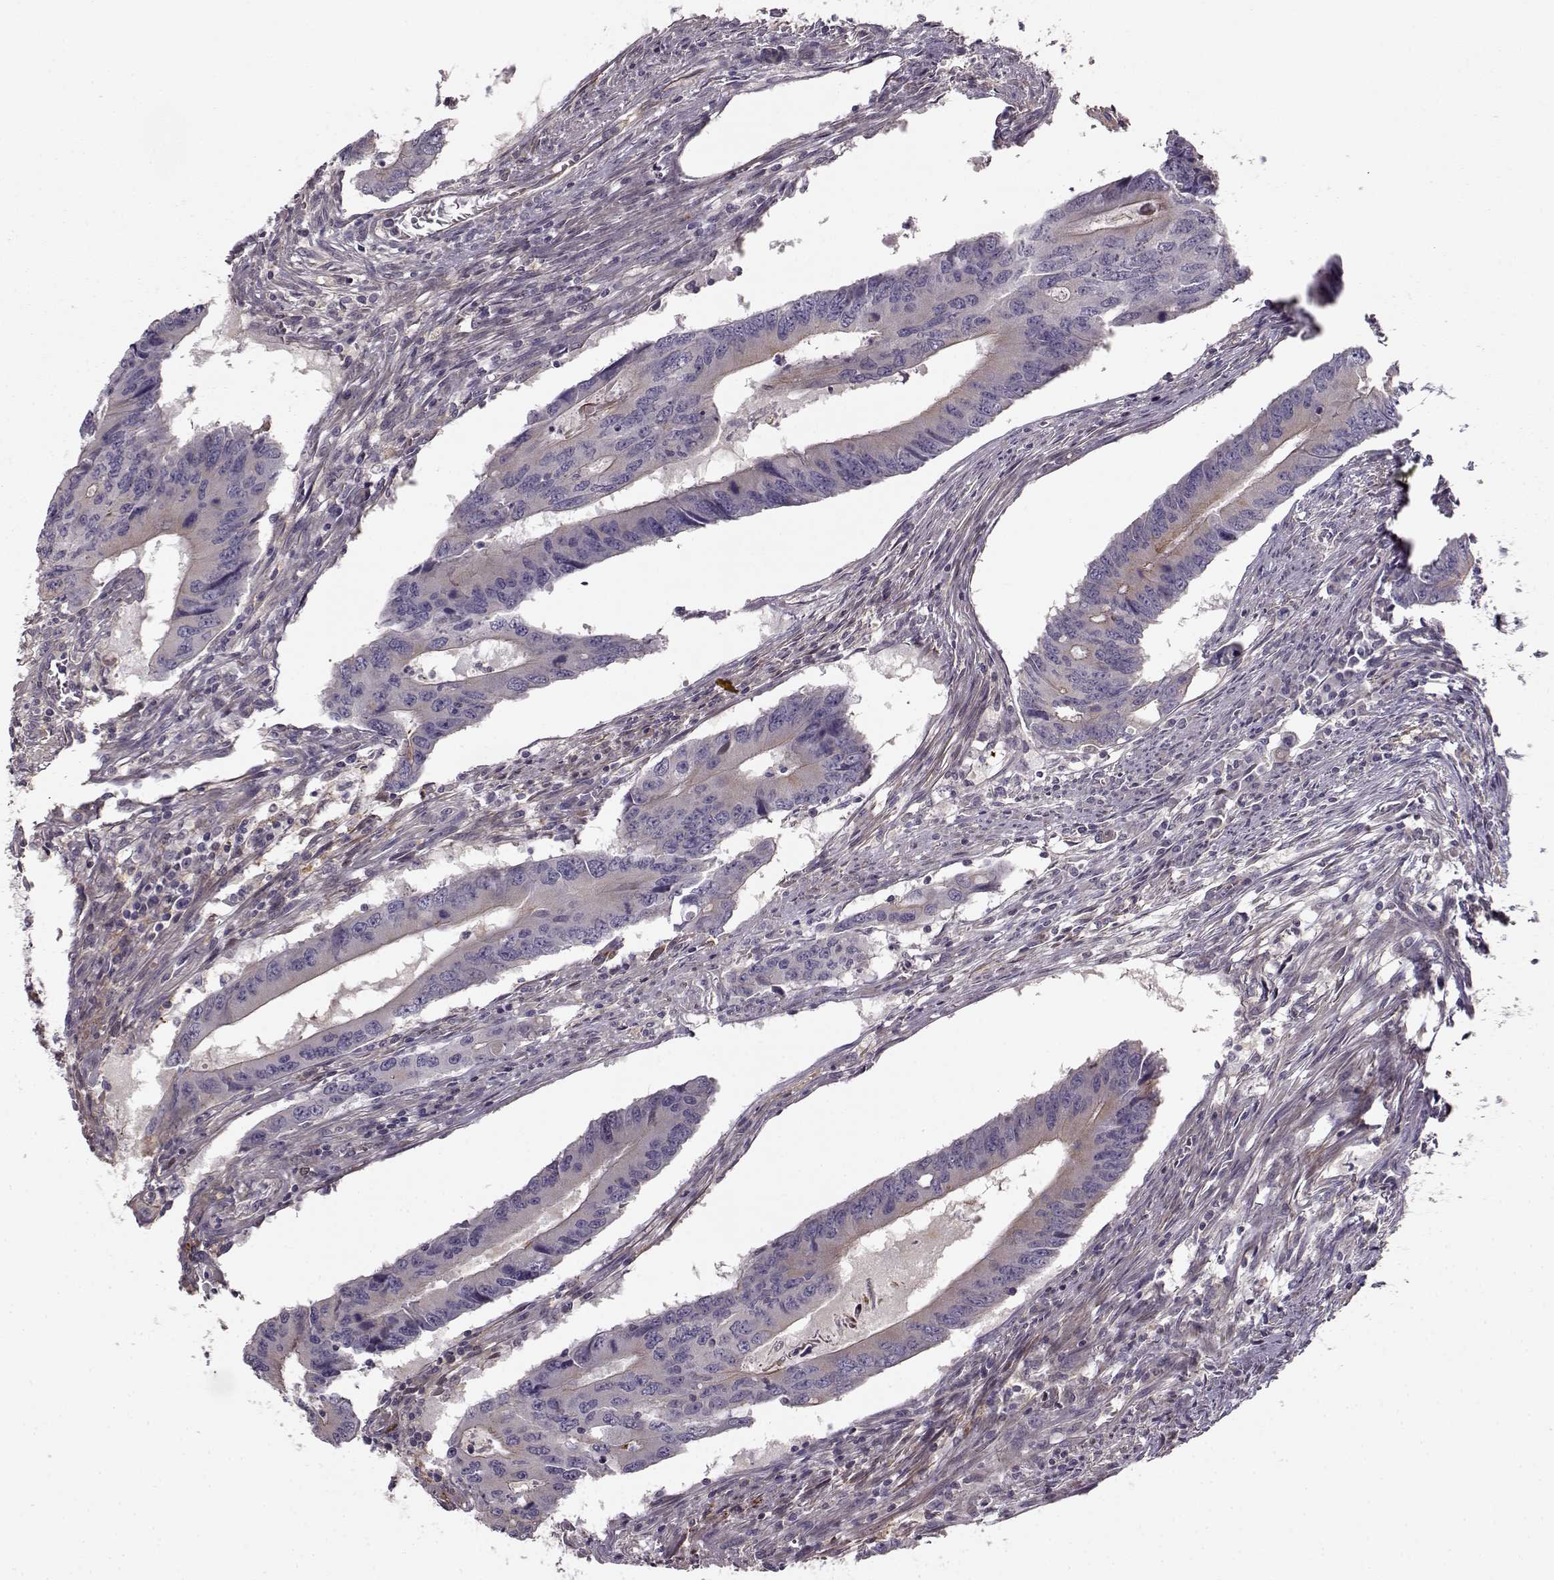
{"staining": {"intensity": "weak", "quantity": "25%-75%", "location": "cytoplasmic/membranous"}, "tissue": "colorectal cancer", "cell_type": "Tumor cells", "image_type": "cancer", "snomed": [{"axis": "morphology", "description": "Adenocarcinoma, NOS"}, {"axis": "topography", "description": "Colon"}], "caption": "A brown stain labels weak cytoplasmic/membranous positivity of a protein in colorectal cancer tumor cells.", "gene": "MTR", "patient": {"sex": "male", "age": 53}}